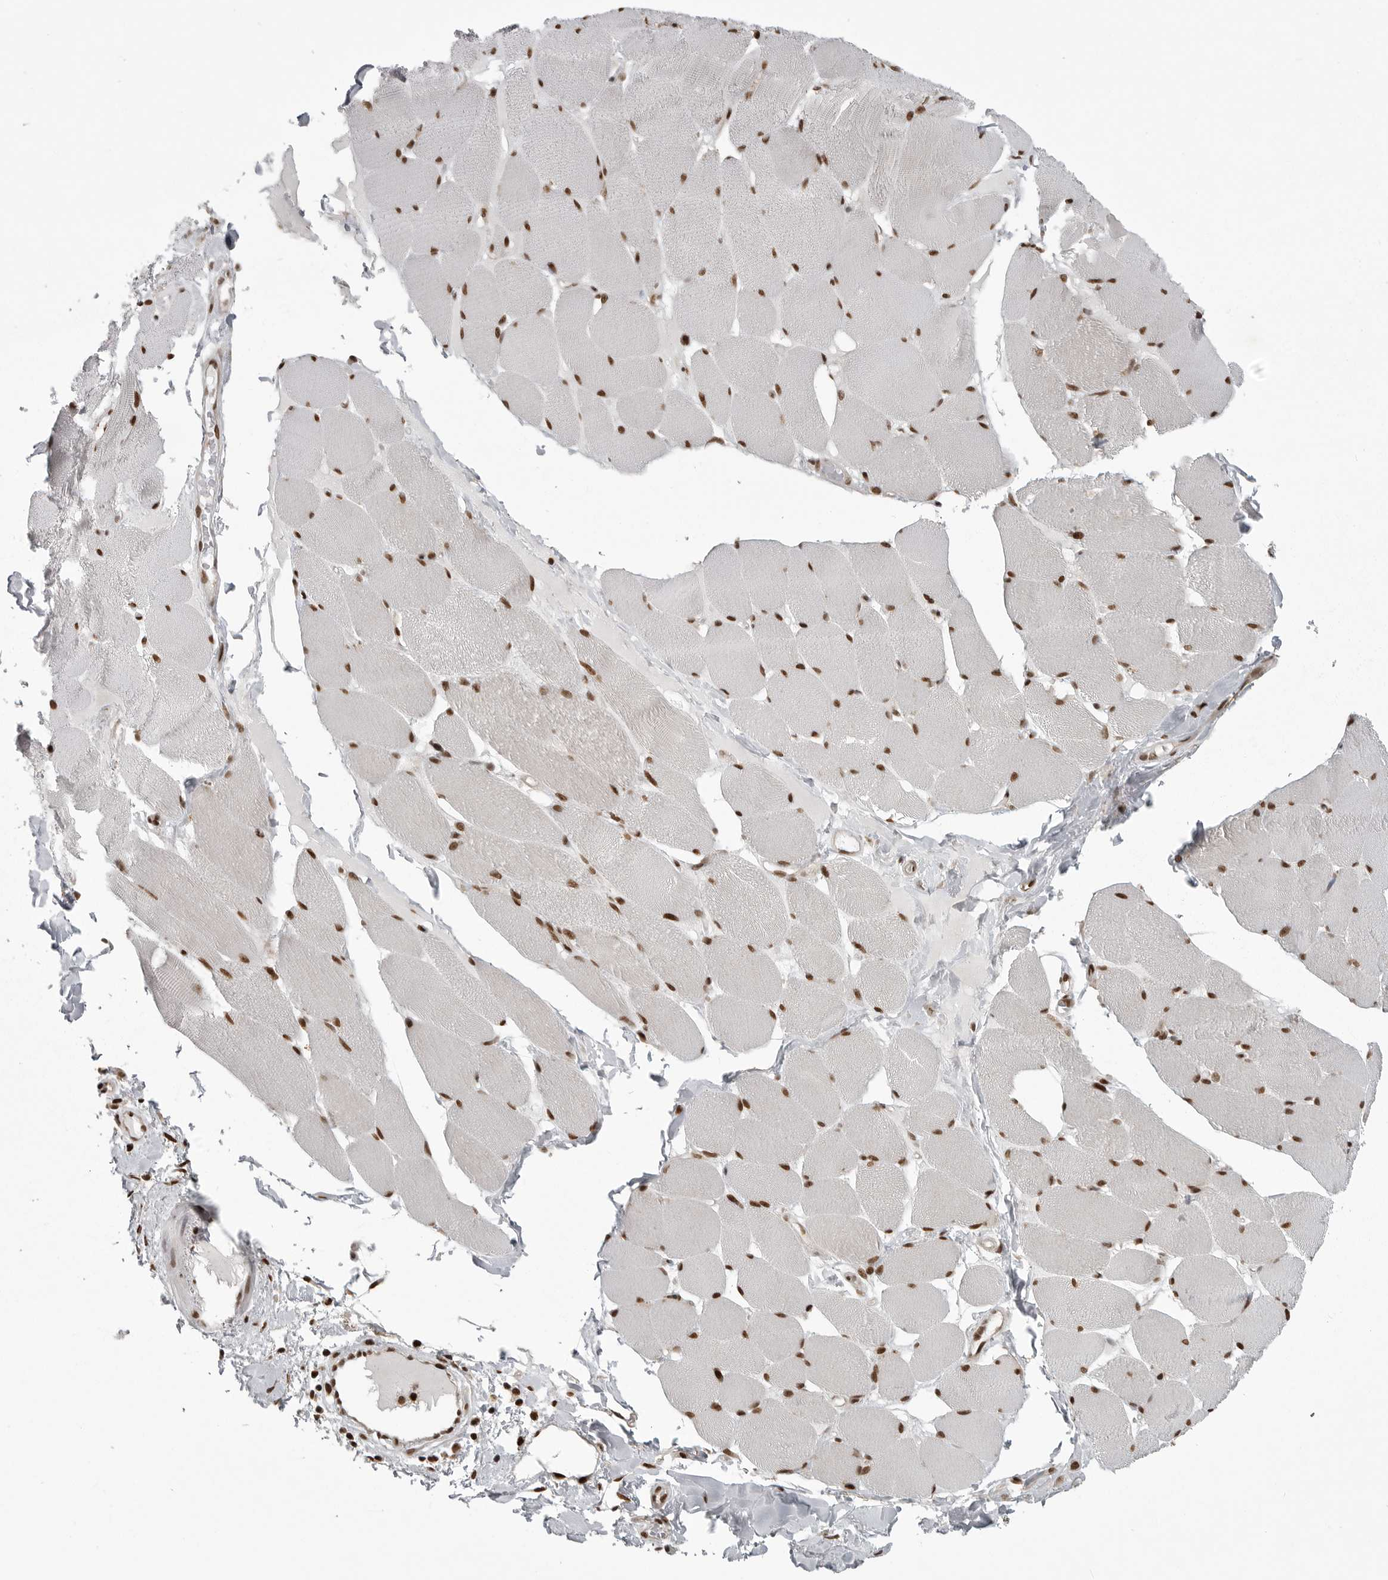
{"staining": {"intensity": "strong", "quantity": ">75%", "location": "nuclear"}, "tissue": "skeletal muscle", "cell_type": "Myocytes", "image_type": "normal", "snomed": [{"axis": "morphology", "description": "Normal tissue, NOS"}, {"axis": "topography", "description": "Skin"}, {"axis": "topography", "description": "Skeletal muscle"}], "caption": "Unremarkable skeletal muscle exhibits strong nuclear expression in about >75% of myocytes.", "gene": "YAF2", "patient": {"sex": "male", "age": 83}}